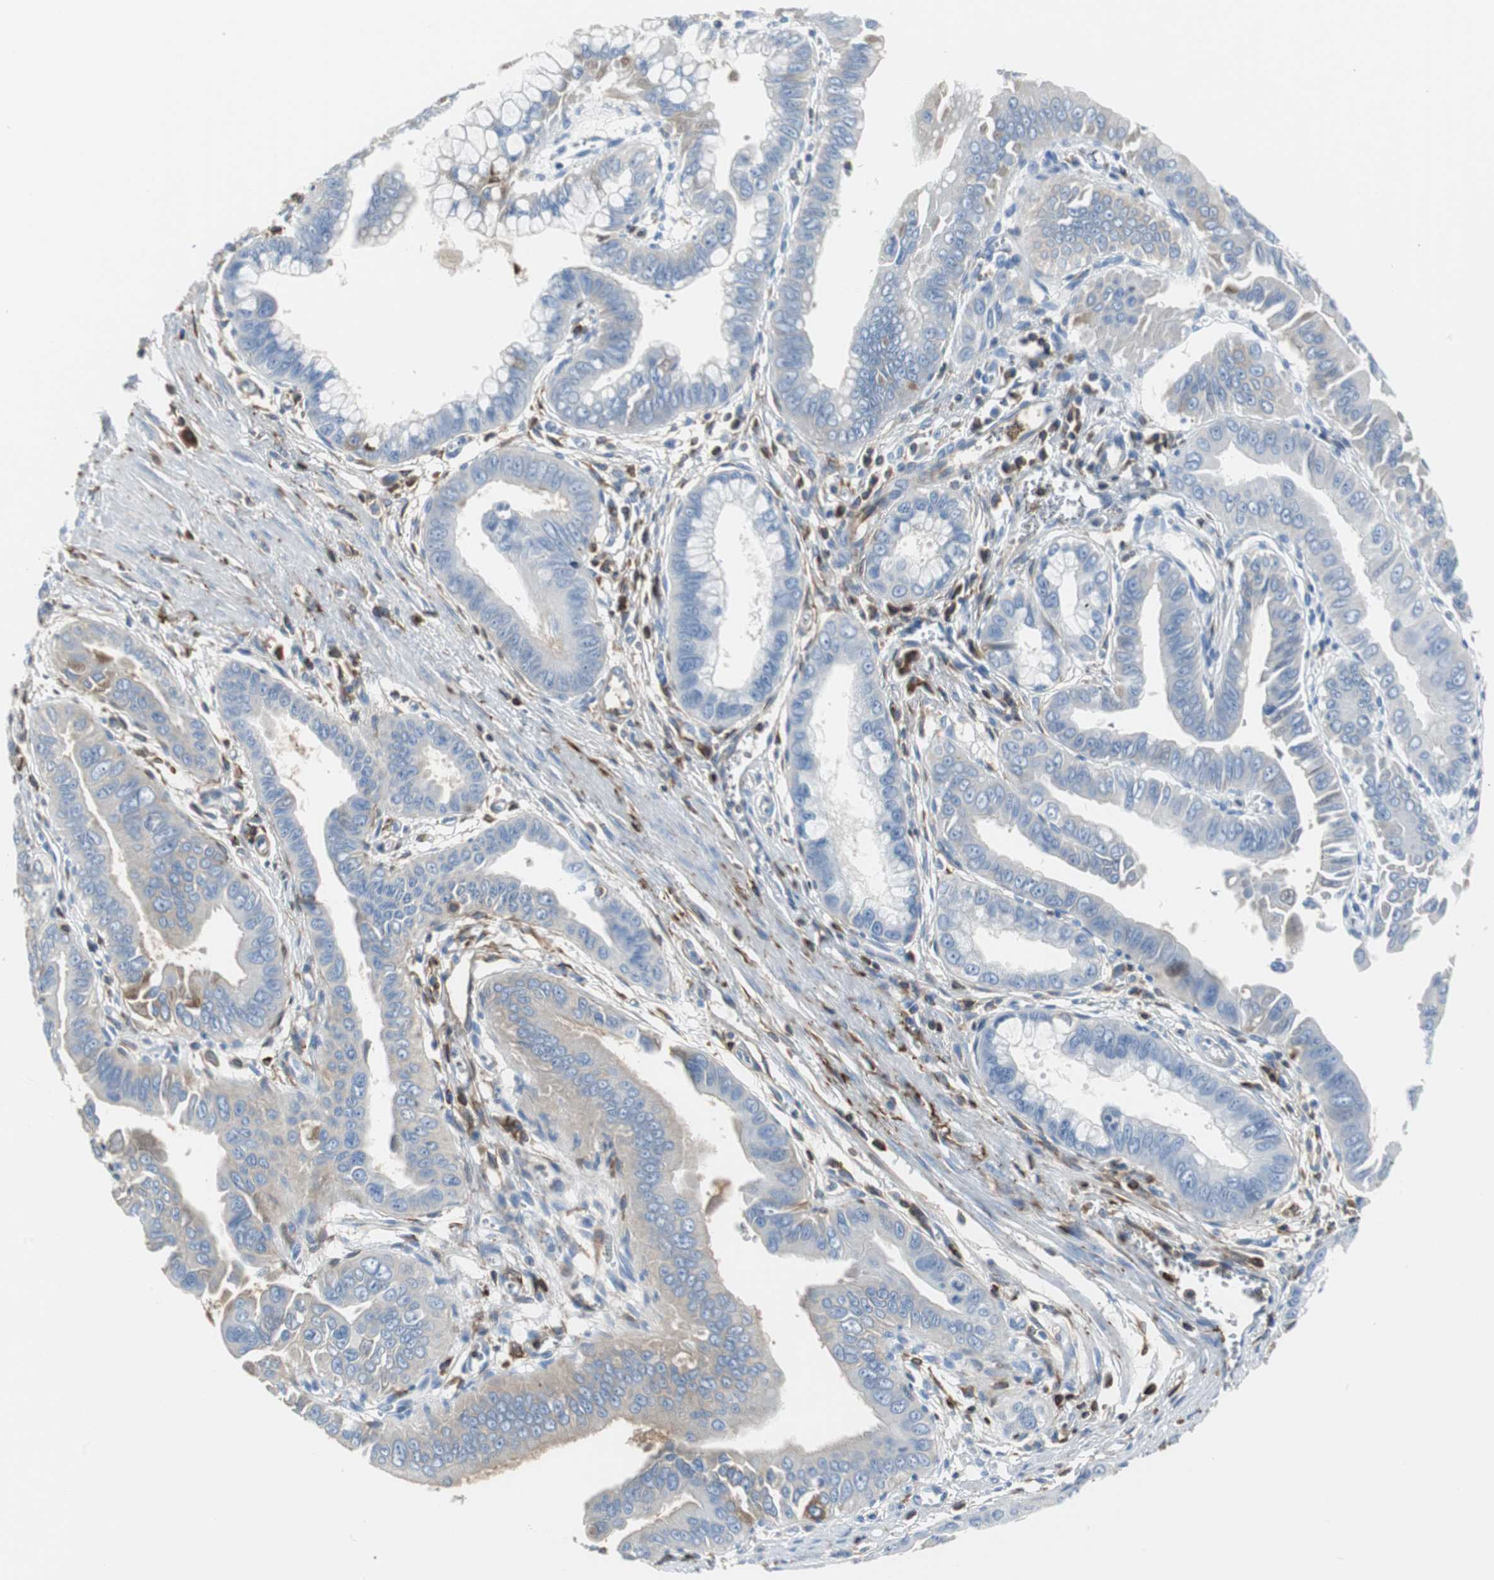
{"staining": {"intensity": "weak", "quantity": "25%-75%", "location": "cytoplasmic/membranous"}, "tissue": "pancreatic cancer", "cell_type": "Tumor cells", "image_type": "cancer", "snomed": [{"axis": "morphology", "description": "Normal tissue, NOS"}, {"axis": "topography", "description": "Lymph node"}], "caption": "Pancreatic cancer stained with immunohistochemistry (IHC) demonstrates weak cytoplasmic/membranous positivity in about 25%-75% of tumor cells.", "gene": "APCS", "patient": {"sex": "male", "age": 50}}